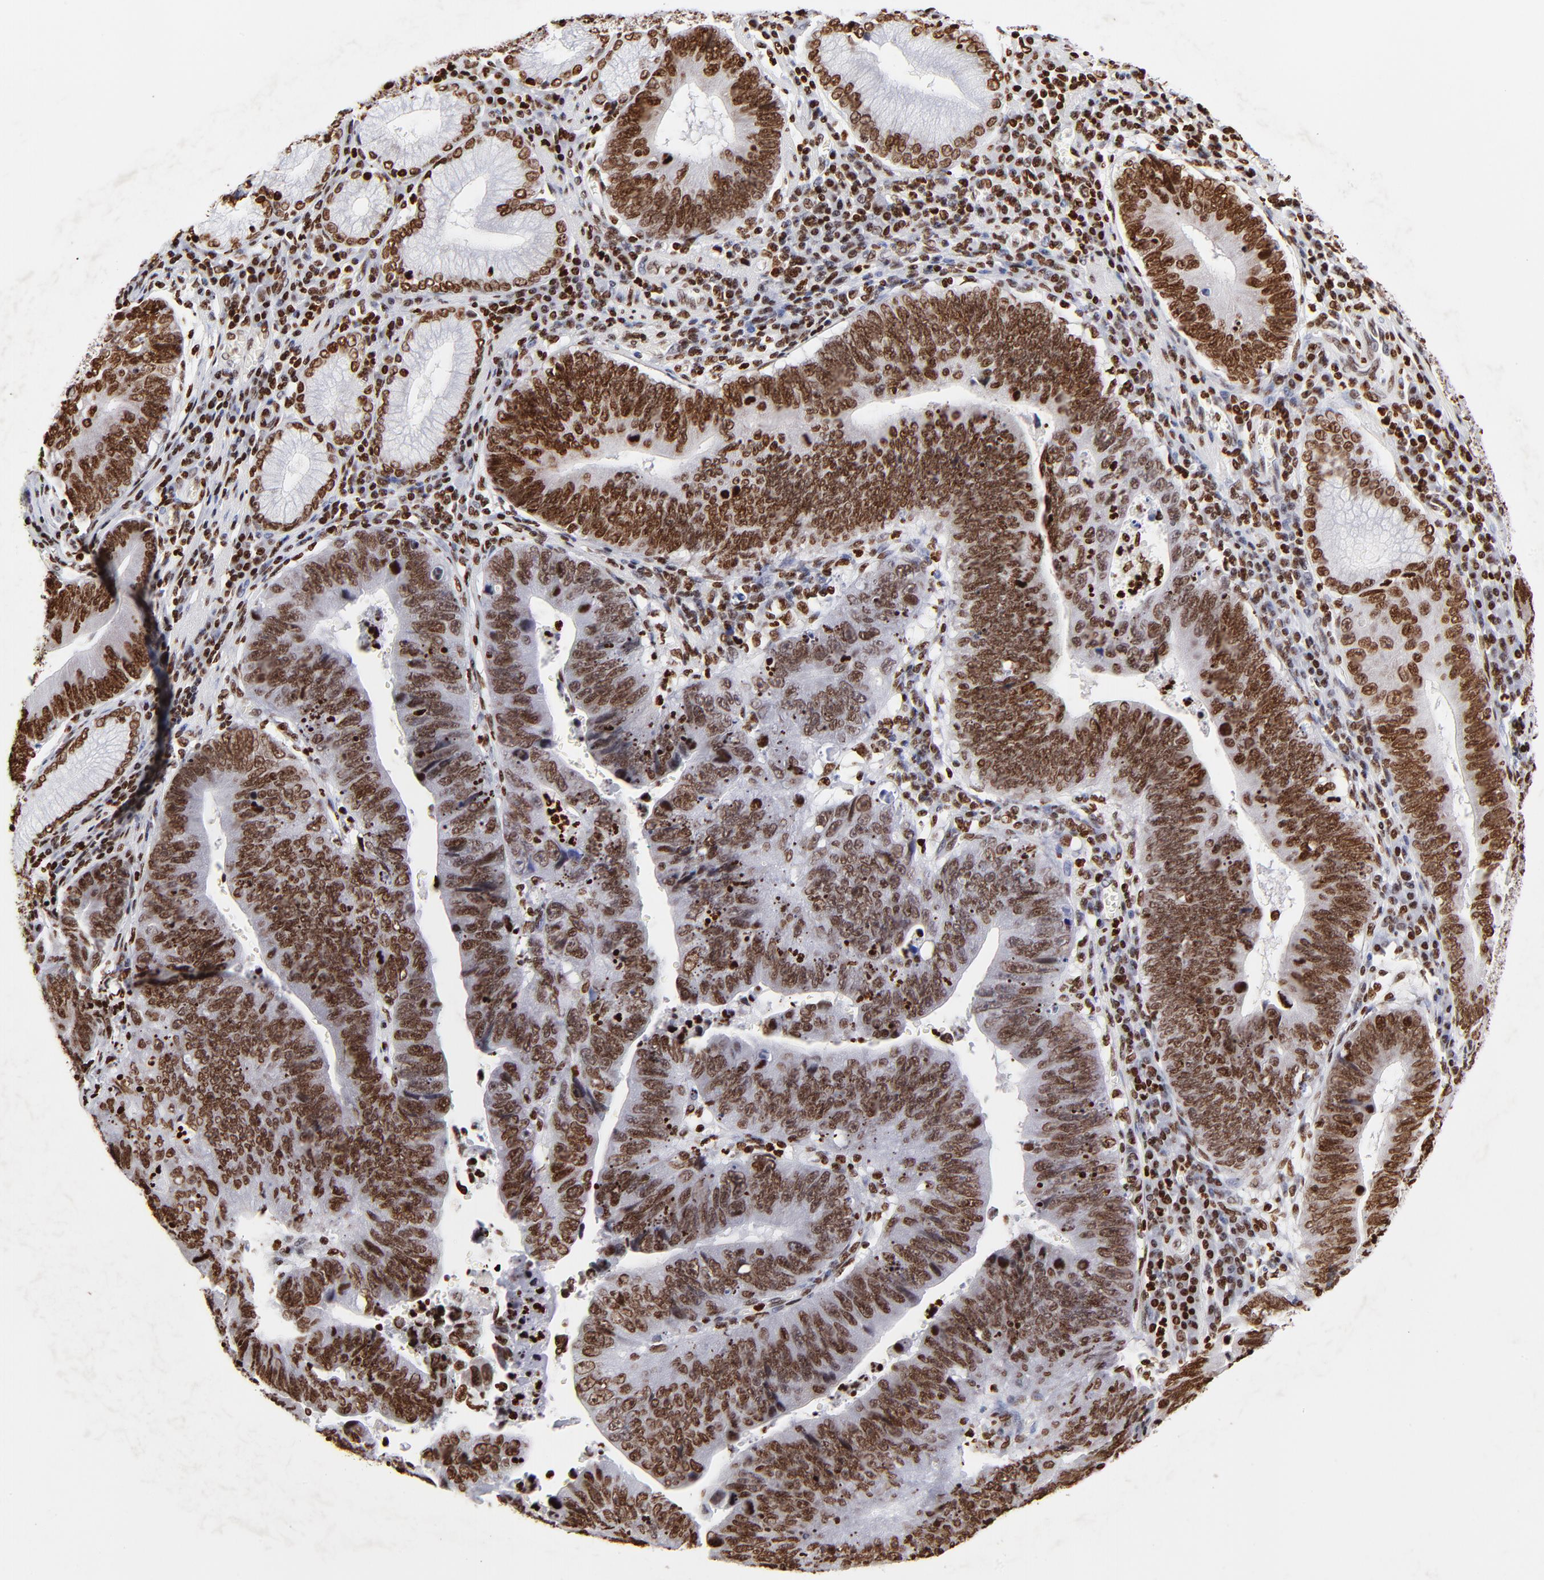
{"staining": {"intensity": "strong", "quantity": ">75%", "location": "nuclear"}, "tissue": "stomach cancer", "cell_type": "Tumor cells", "image_type": "cancer", "snomed": [{"axis": "morphology", "description": "Adenocarcinoma, NOS"}, {"axis": "topography", "description": "Stomach"}], "caption": "Approximately >75% of tumor cells in stomach adenocarcinoma exhibit strong nuclear protein positivity as visualized by brown immunohistochemical staining.", "gene": "FBH1", "patient": {"sex": "male", "age": 59}}